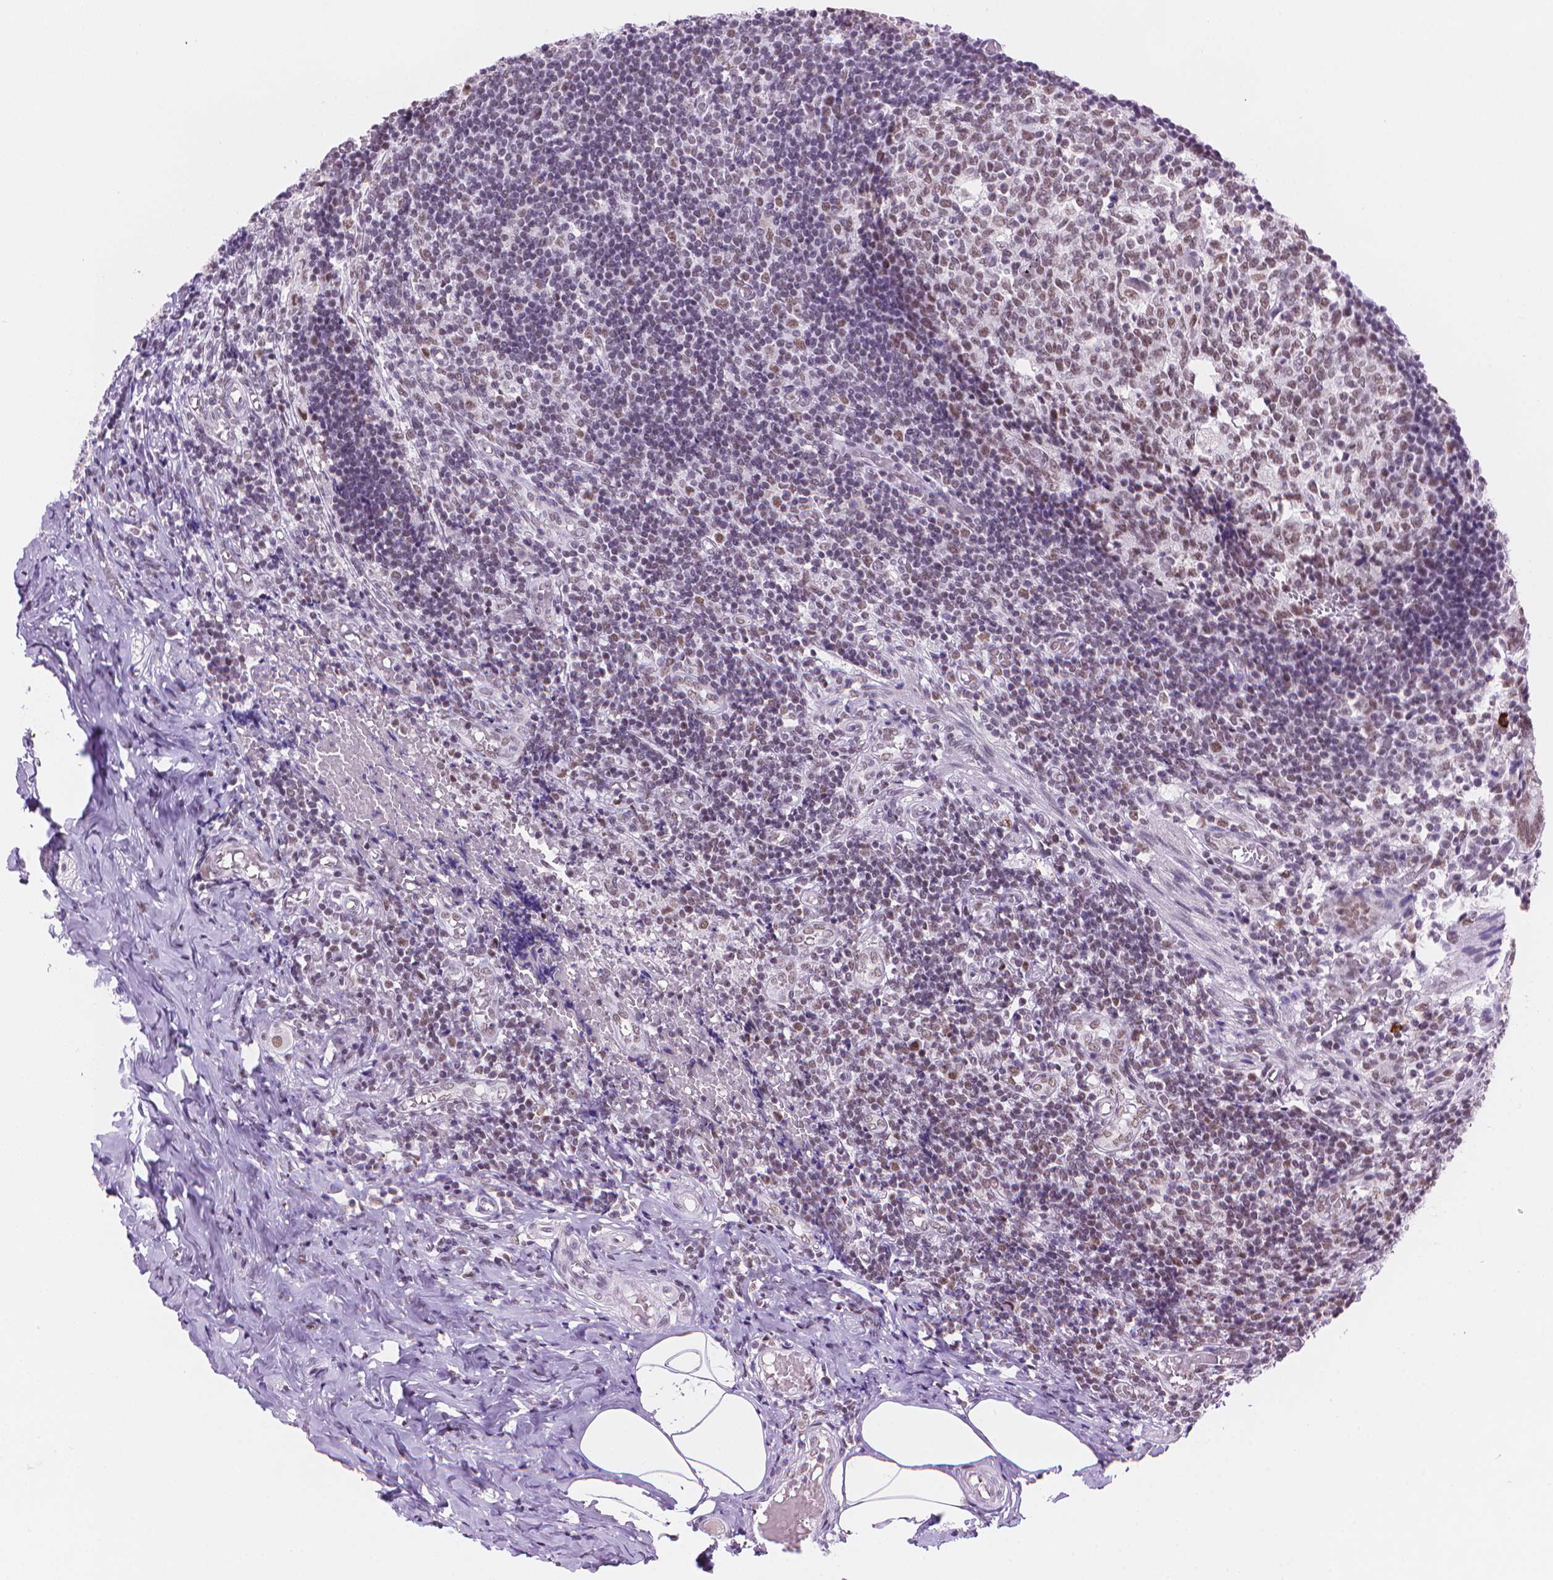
{"staining": {"intensity": "moderate", "quantity": ">75%", "location": "nuclear"}, "tissue": "appendix", "cell_type": "Glandular cells", "image_type": "normal", "snomed": [{"axis": "morphology", "description": "Normal tissue, NOS"}, {"axis": "topography", "description": "Appendix"}], "caption": "Protein expression by IHC exhibits moderate nuclear positivity in approximately >75% of glandular cells in benign appendix.", "gene": "RPA4", "patient": {"sex": "female", "age": 32}}